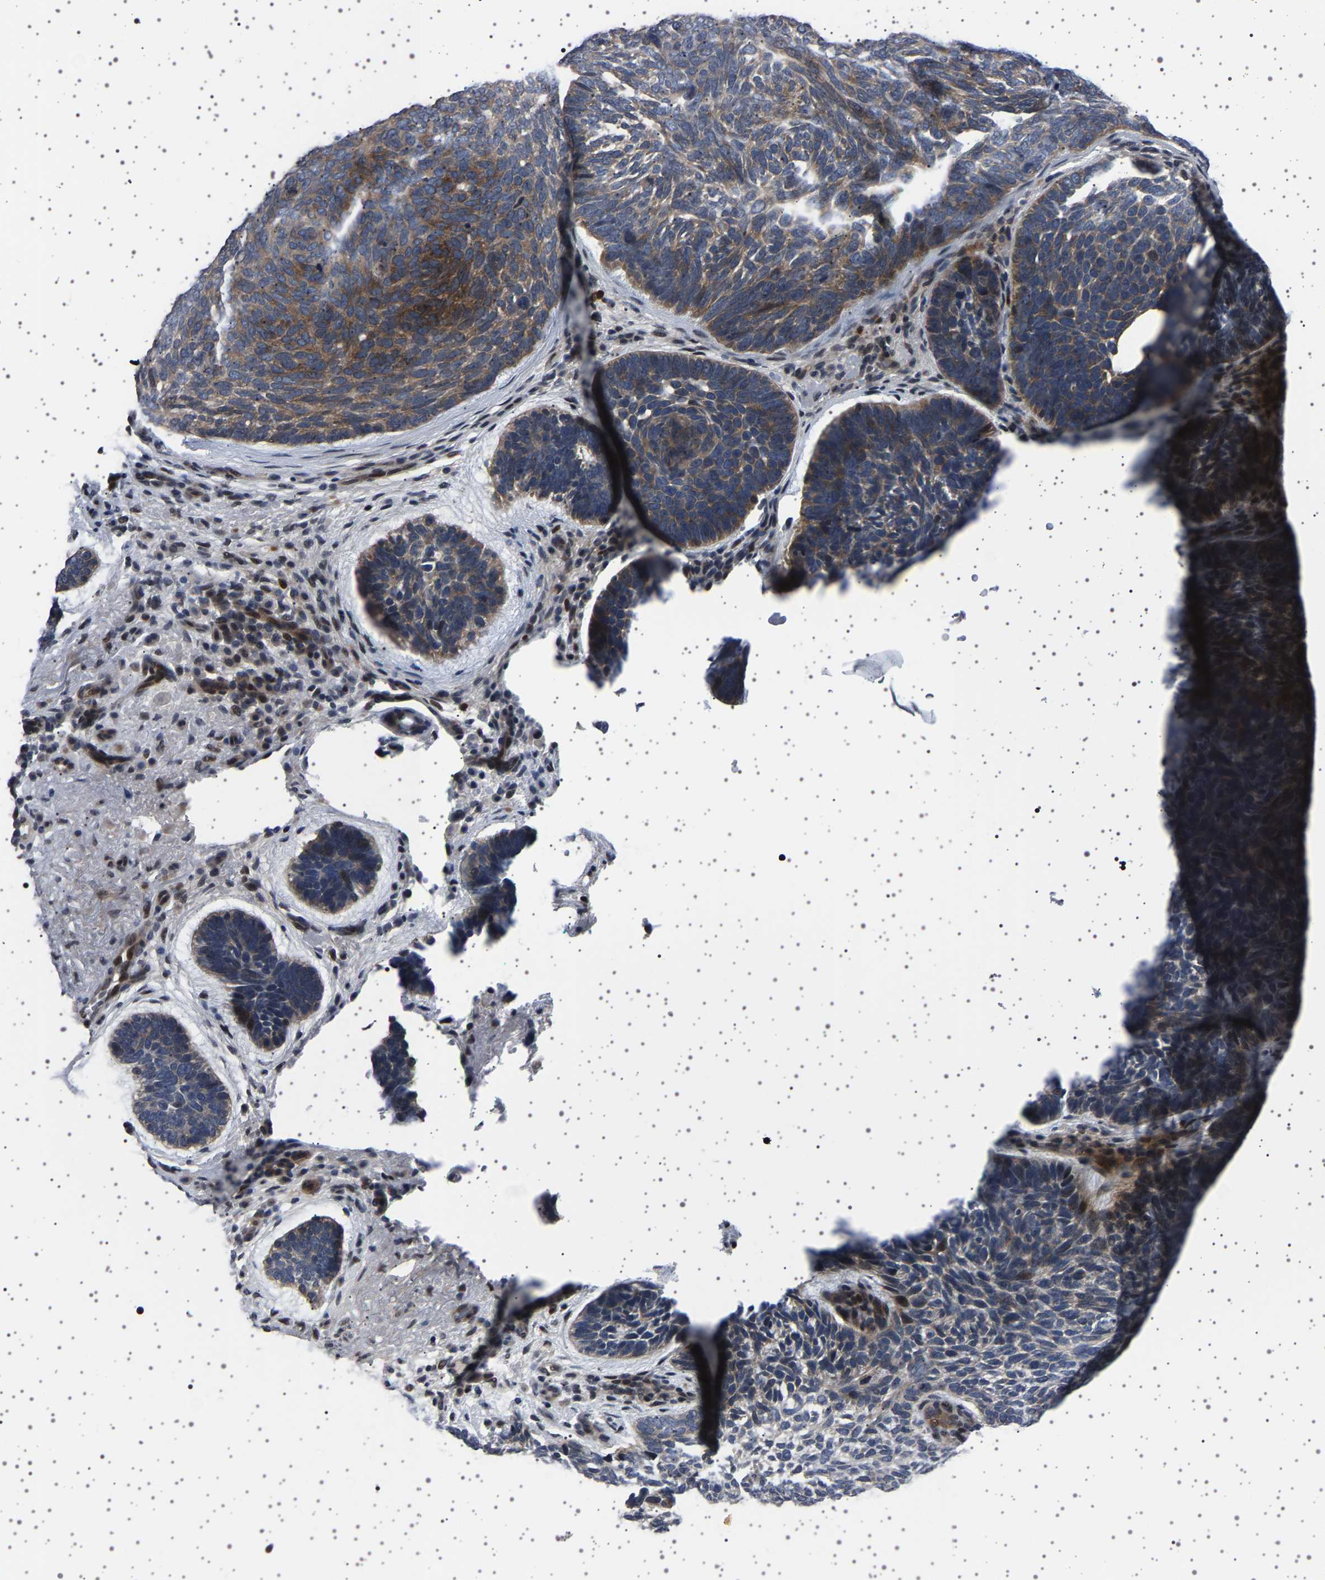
{"staining": {"intensity": "moderate", "quantity": "25%-75%", "location": "cytoplasmic/membranous,nuclear"}, "tissue": "skin cancer", "cell_type": "Tumor cells", "image_type": "cancer", "snomed": [{"axis": "morphology", "description": "Basal cell carcinoma"}, {"axis": "topography", "description": "Skin"}, {"axis": "topography", "description": "Skin of head"}], "caption": "Tumor cells show moderate cytoplasmic/membranous and nuclear staining in approximately 25%-75% of cells in skin basal cell carcinoma.", "gene": "PAK5", "patient": {"sex": "female", "age": 85}}